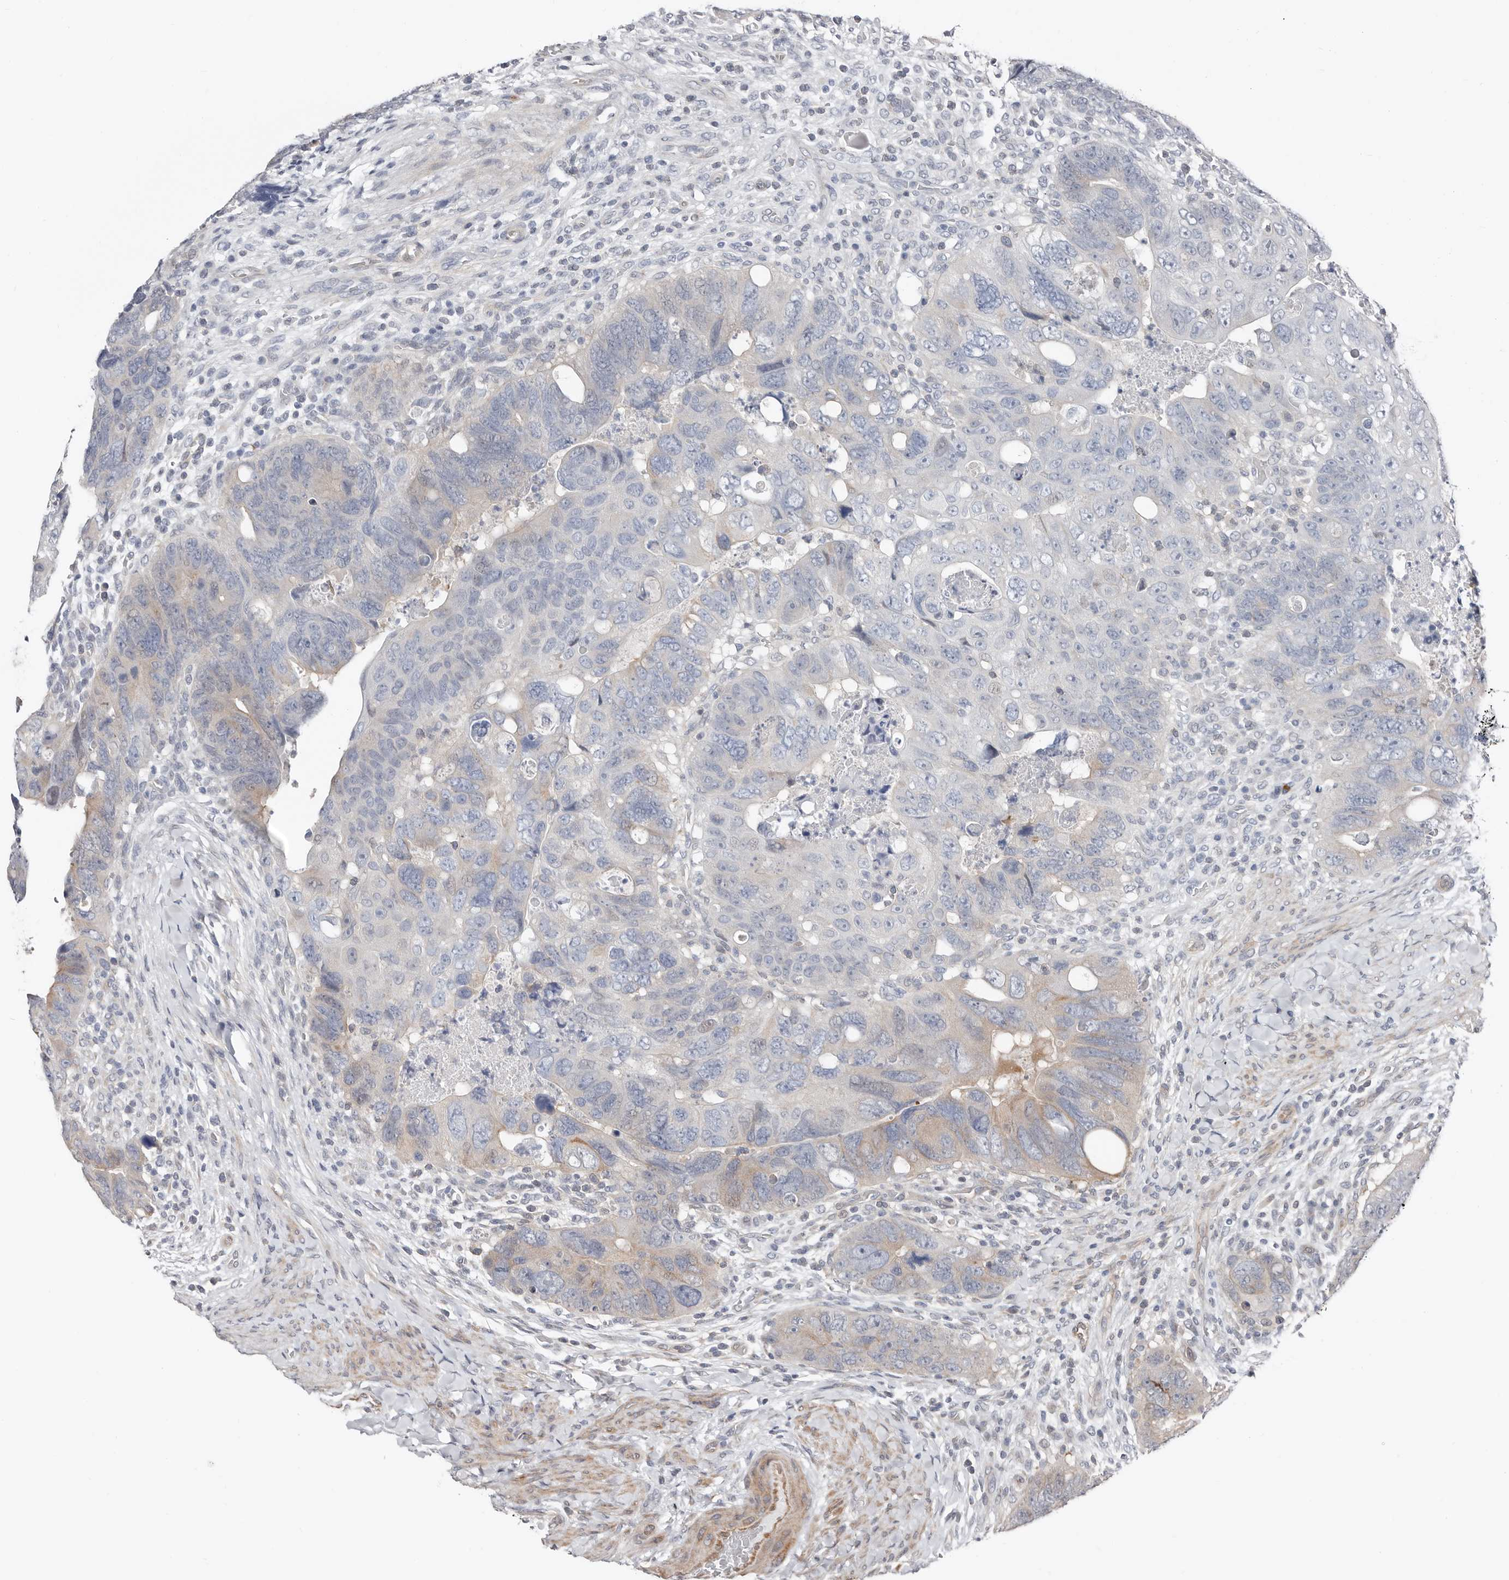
{"staining": {"intensity": "weak", "quantity": "<25%", "location": "cytoplasmic/membranous"}, "tissue": "colorectal cancer", "cell_type": "Tumor cells", "image_type": "cancer", "snomed": [{"axis": "morphology", "description": "Adenocarcinoma, NOS"}, {"axis": "topography", "description": "Rectum"}], "caption": "Immunohistochemistry image of neoplastic tissue: colorectal cancer stained with DAB shows no significant protein staining in tumor cells.", "gene": "ASRGL1", "patient": {"sex": "male", "age": 59}}